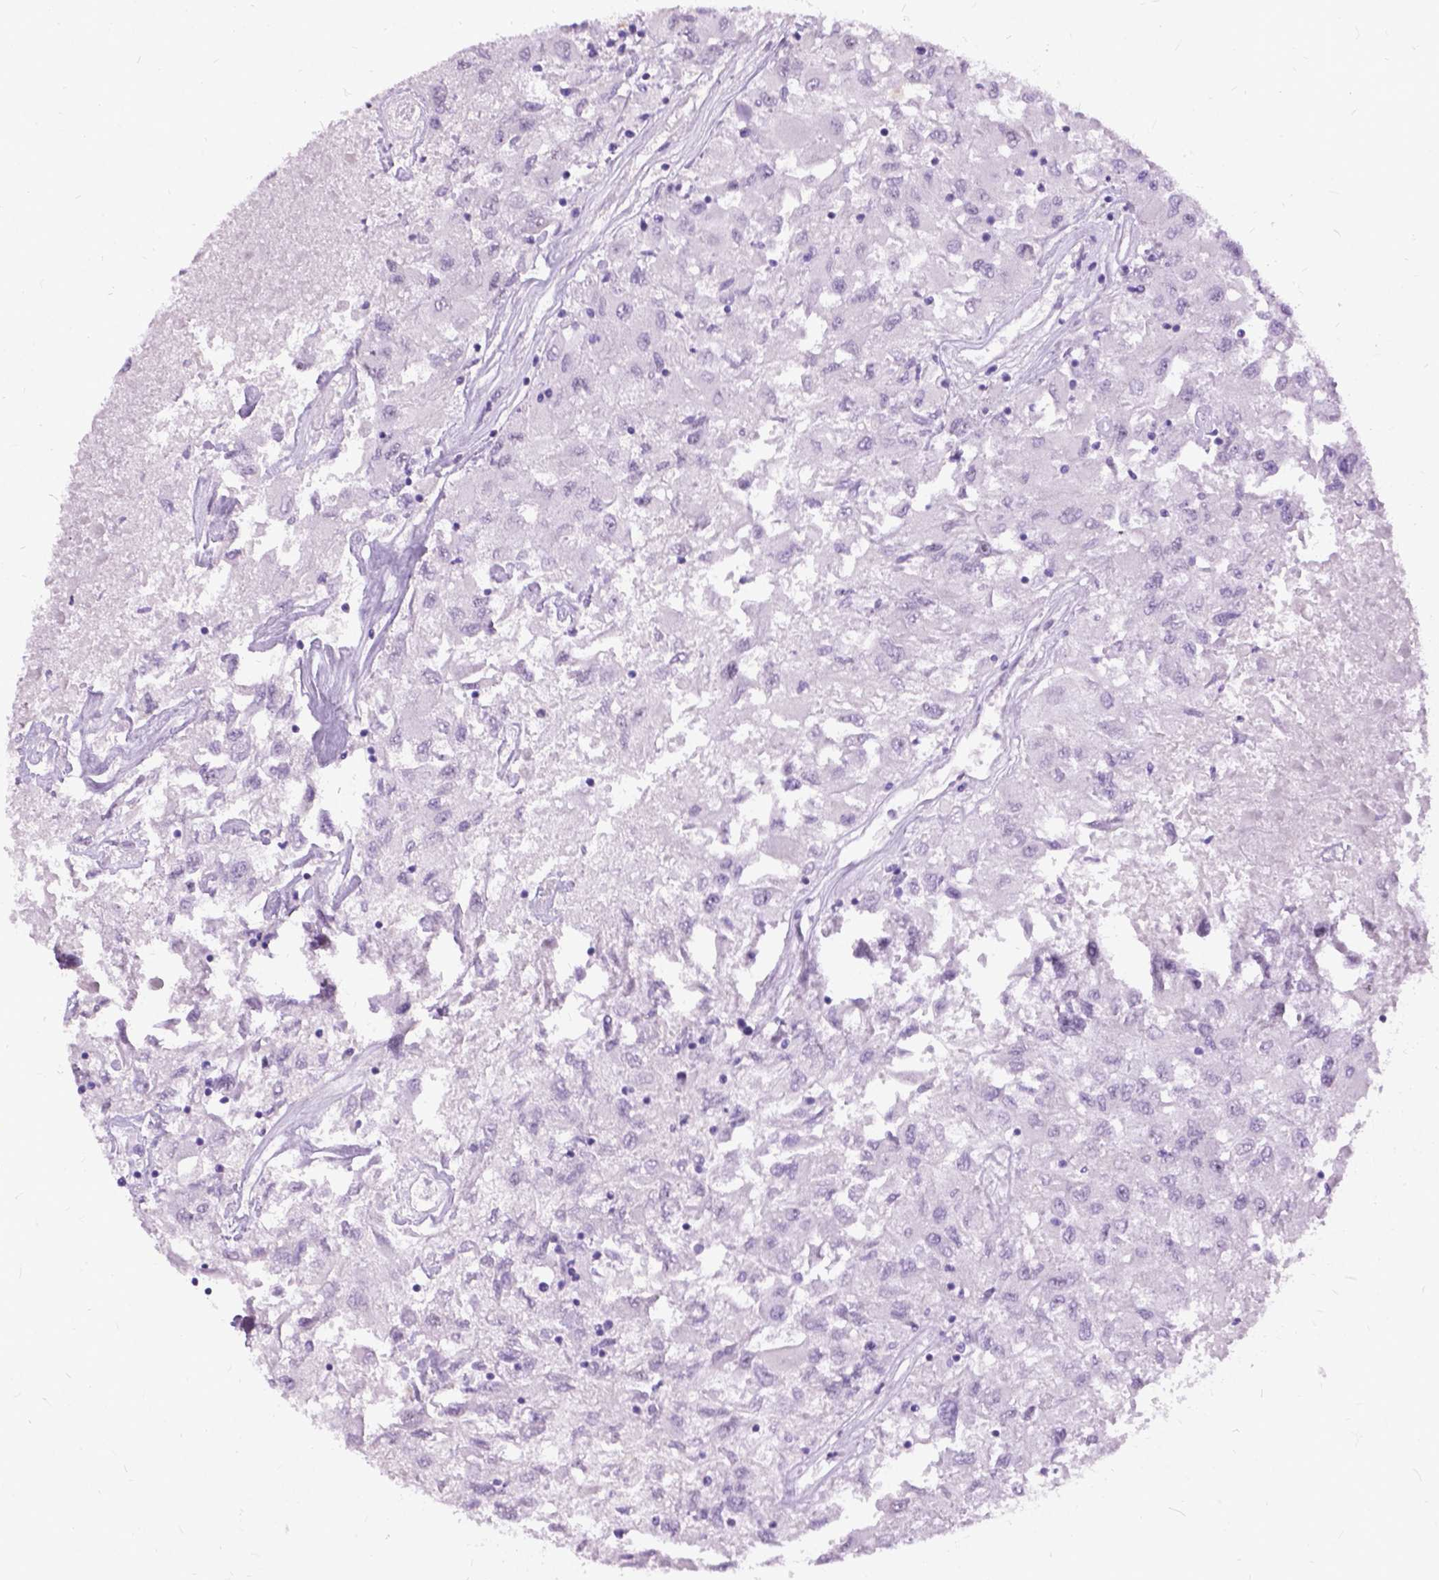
{"staining": {"intensity": "negative", "quantity": "none", "location": "none"}, "tissue": "renal cancer", "cell_type": "Tumor cells", "image_type": "cancer", "snomed": [{"axis": "morphology", "description": "Adenocarcinoma, NOS"}, {"axis": "topography", "description": "Kidney"}], "caption": "Renal adenocarcinoma was stained to show a protein in brown. There is no significant positivity in tumor cells.", "gene": "PROB1", "patient": {"sex": "female", "age": 76}}